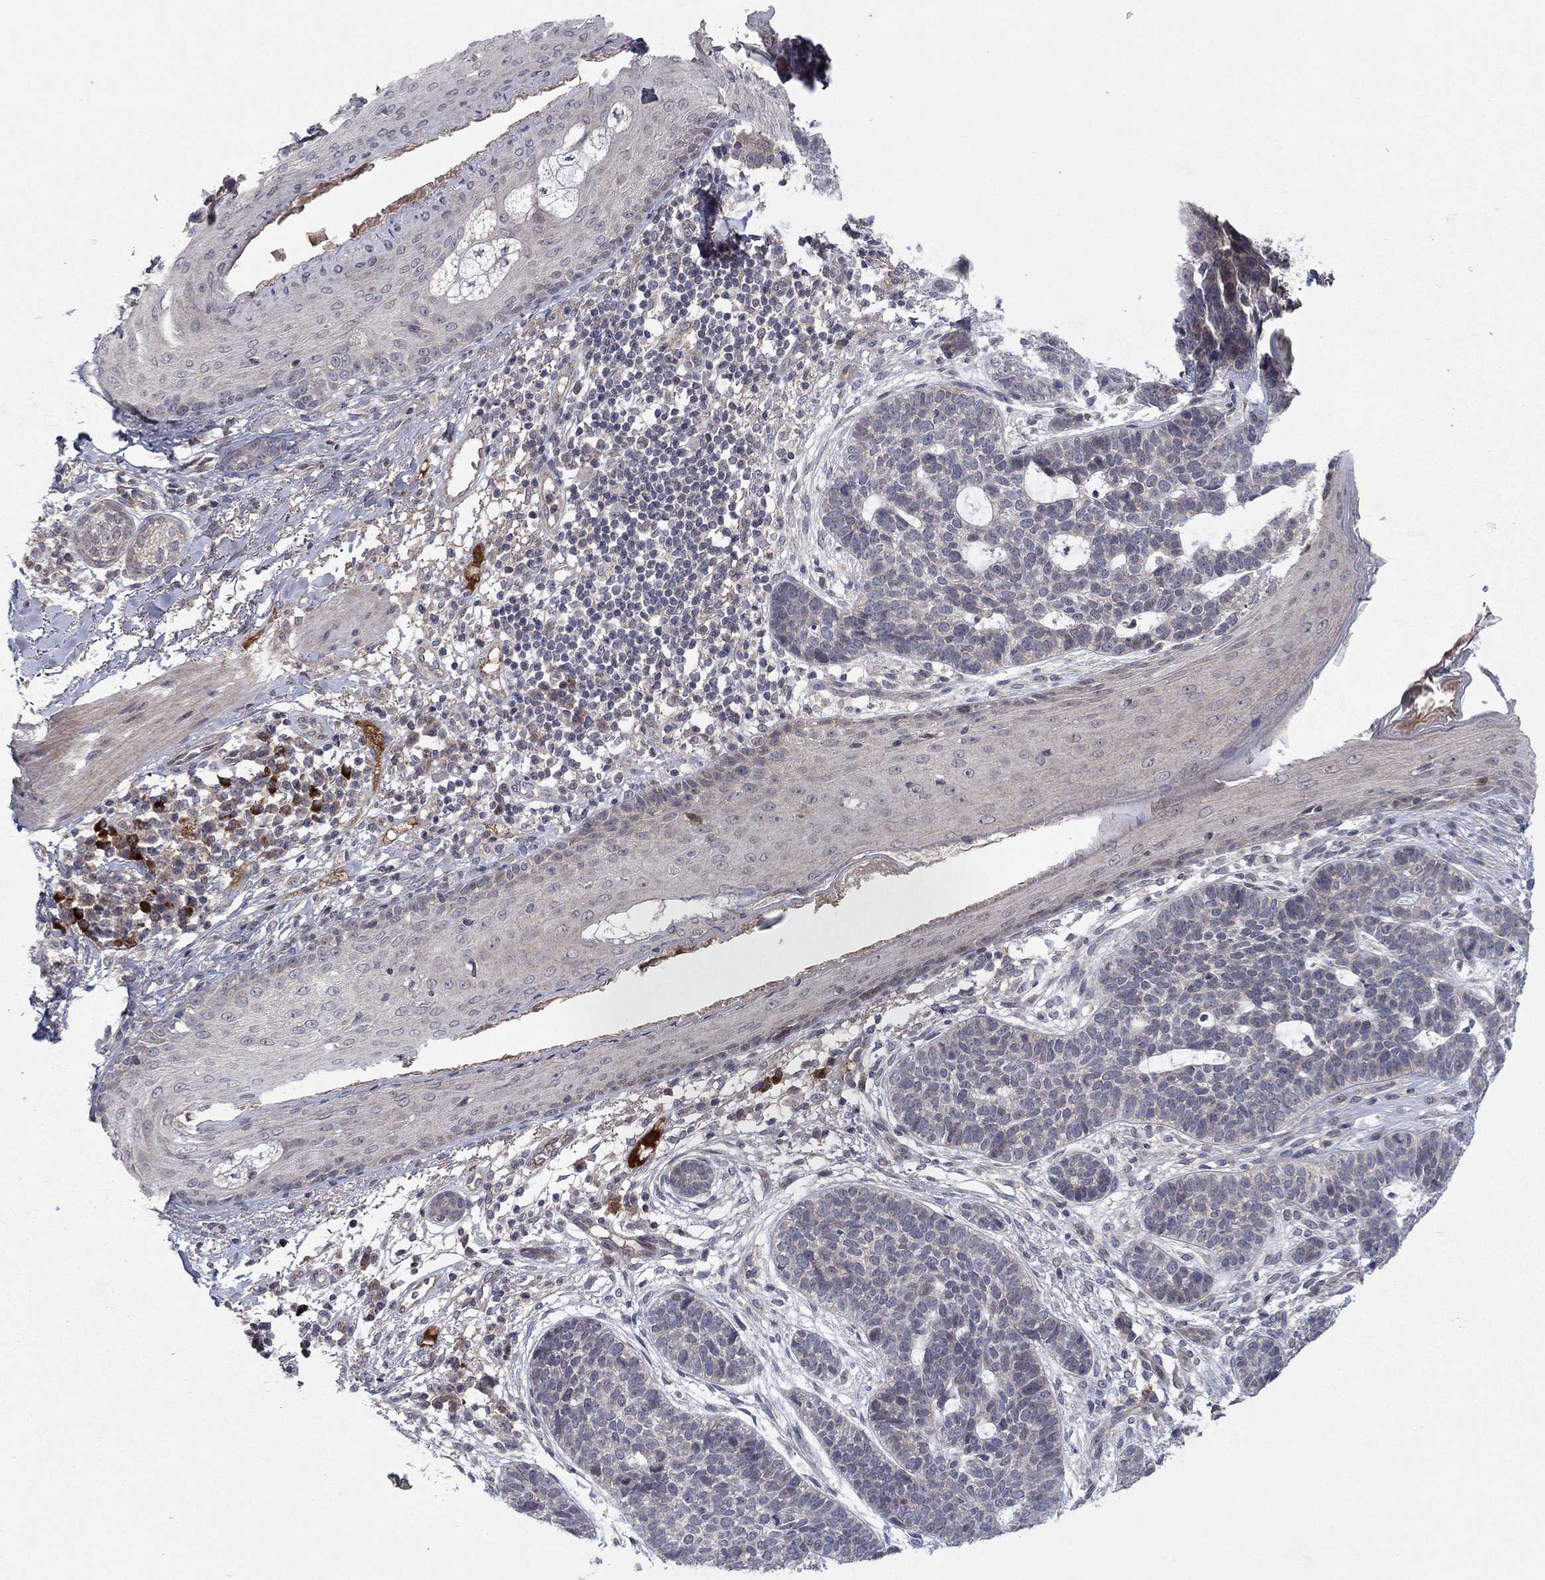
{"staining": {"intensity": "negative", "quantity": "none", "location": "none"}, "tissue": "skin cancer", "cell_type": "Tumor cells", "image_type": "cancer", "snomed": [{"axis": "morphology", "description": "Squamous cell carcinoma, NOS"}, {"axis": "topography", "description": "Skin"}], "caption": "This is an IHC photomicrograph of squamous cell carcinoma (skin). There is no expression in tumor cells.", "gene": "IL4", "patient": {"sex": "male", "age": 88}}